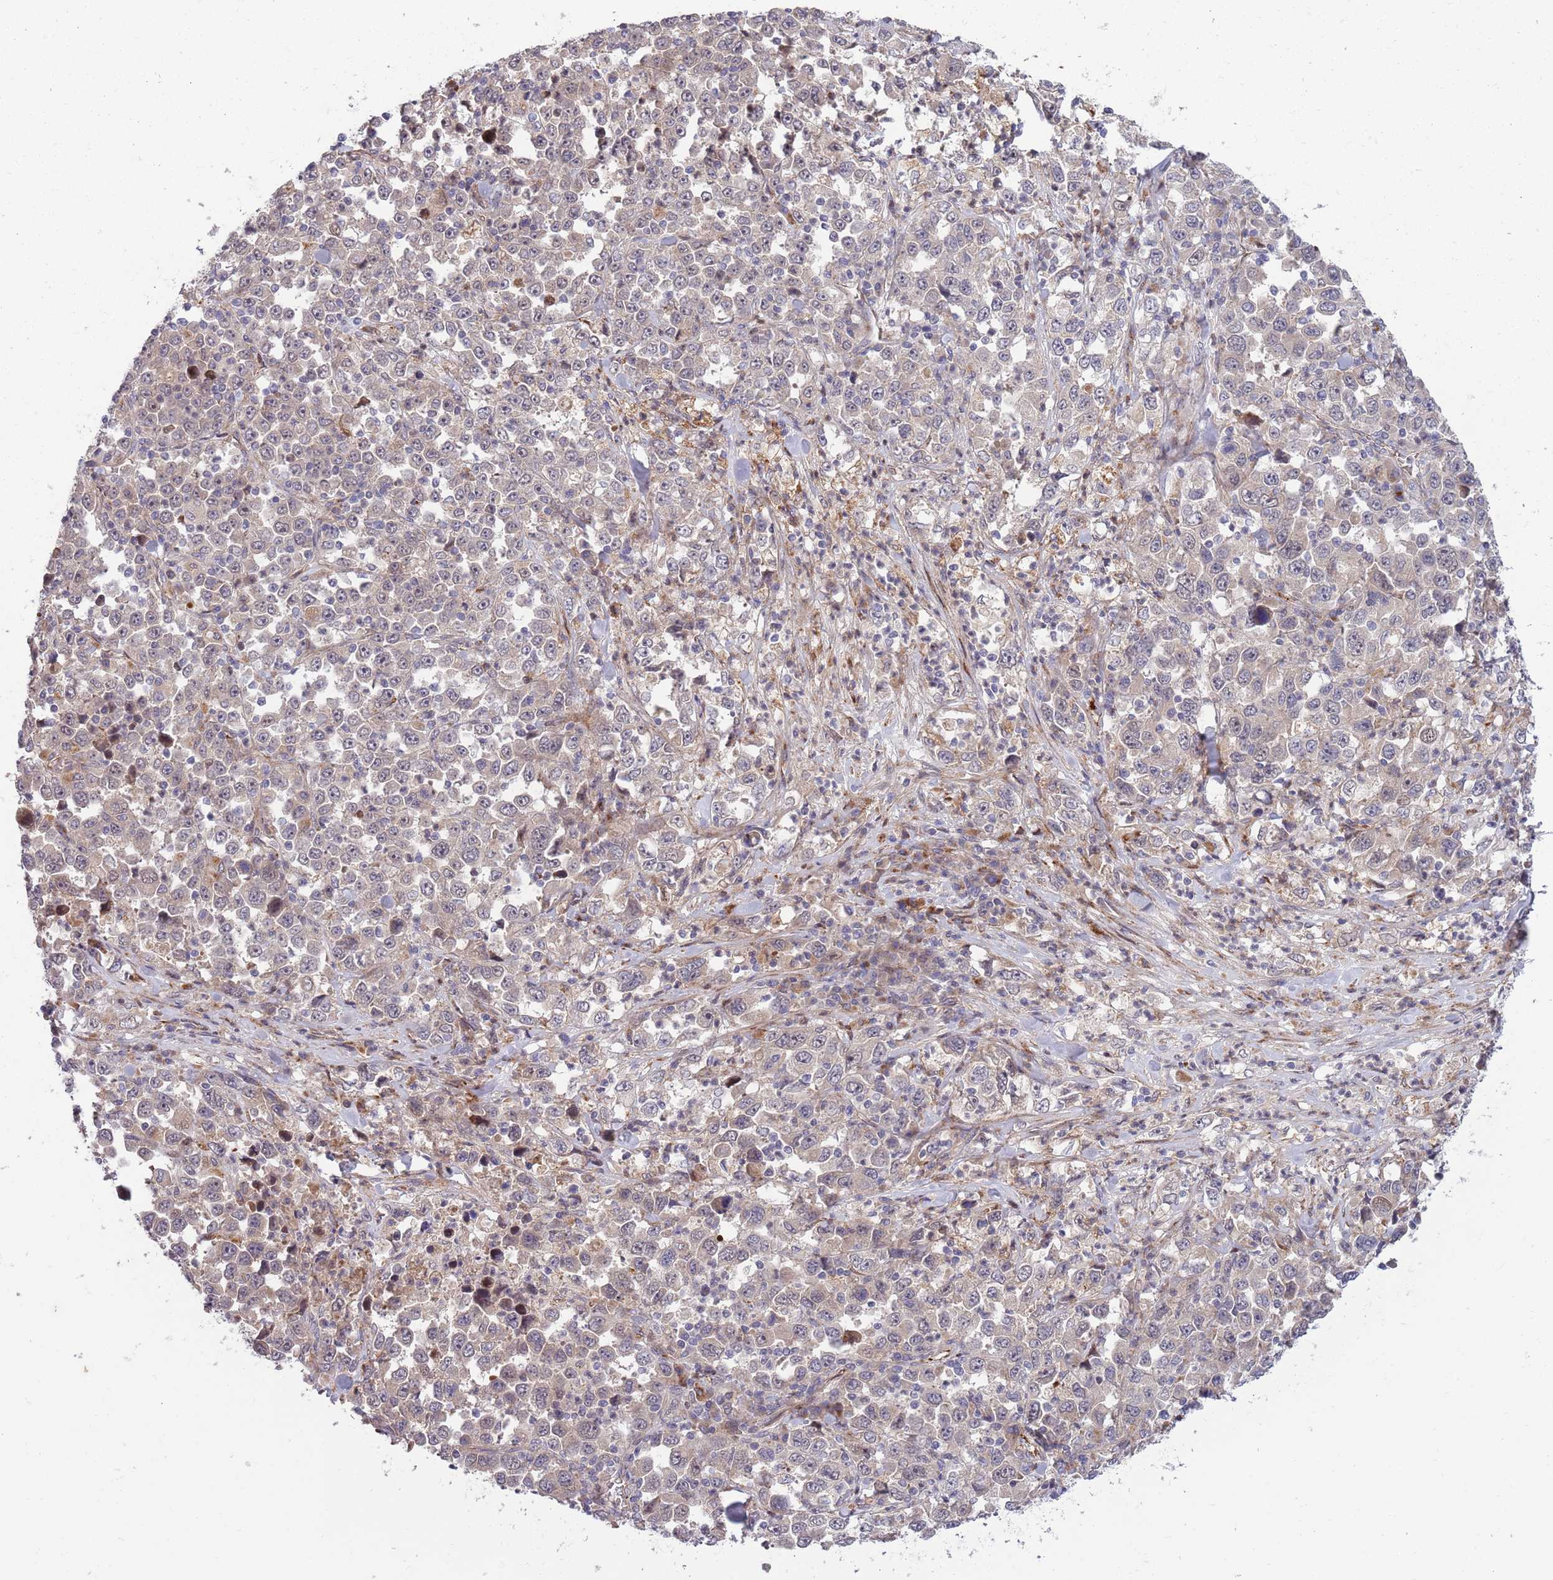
{"staining": {"intensity": "weak", "quantity": "25%-75%", "location": "cytoplasmic/membranous,nuclear"}, "tissue": "stomach cancer", "cell_type": "Tumor cells", "image_type": "cancer", "snomed": [{"axis": "morphology", "description": "Normal tissue, NOS"}, {"axis": "morphology", "description": "Adenocarcinoma, NOS"}, {"axis": "topography", "description": "Stomach, upper"}, {"axis": "topography", "description": "Stomach"}], "caption": "A low amount of weak cytoplasmic/membranous and nuclear staining is appreciated in about 25%-75% of tumor cells in stomach cancer tissue. The protein is stained brown, and the nuclei are stained in blue (DAB IHC with brightfield microscopy, high magnification).", "gene": "NT5DC4", "patient": {"sex": "male", "age": 59}}